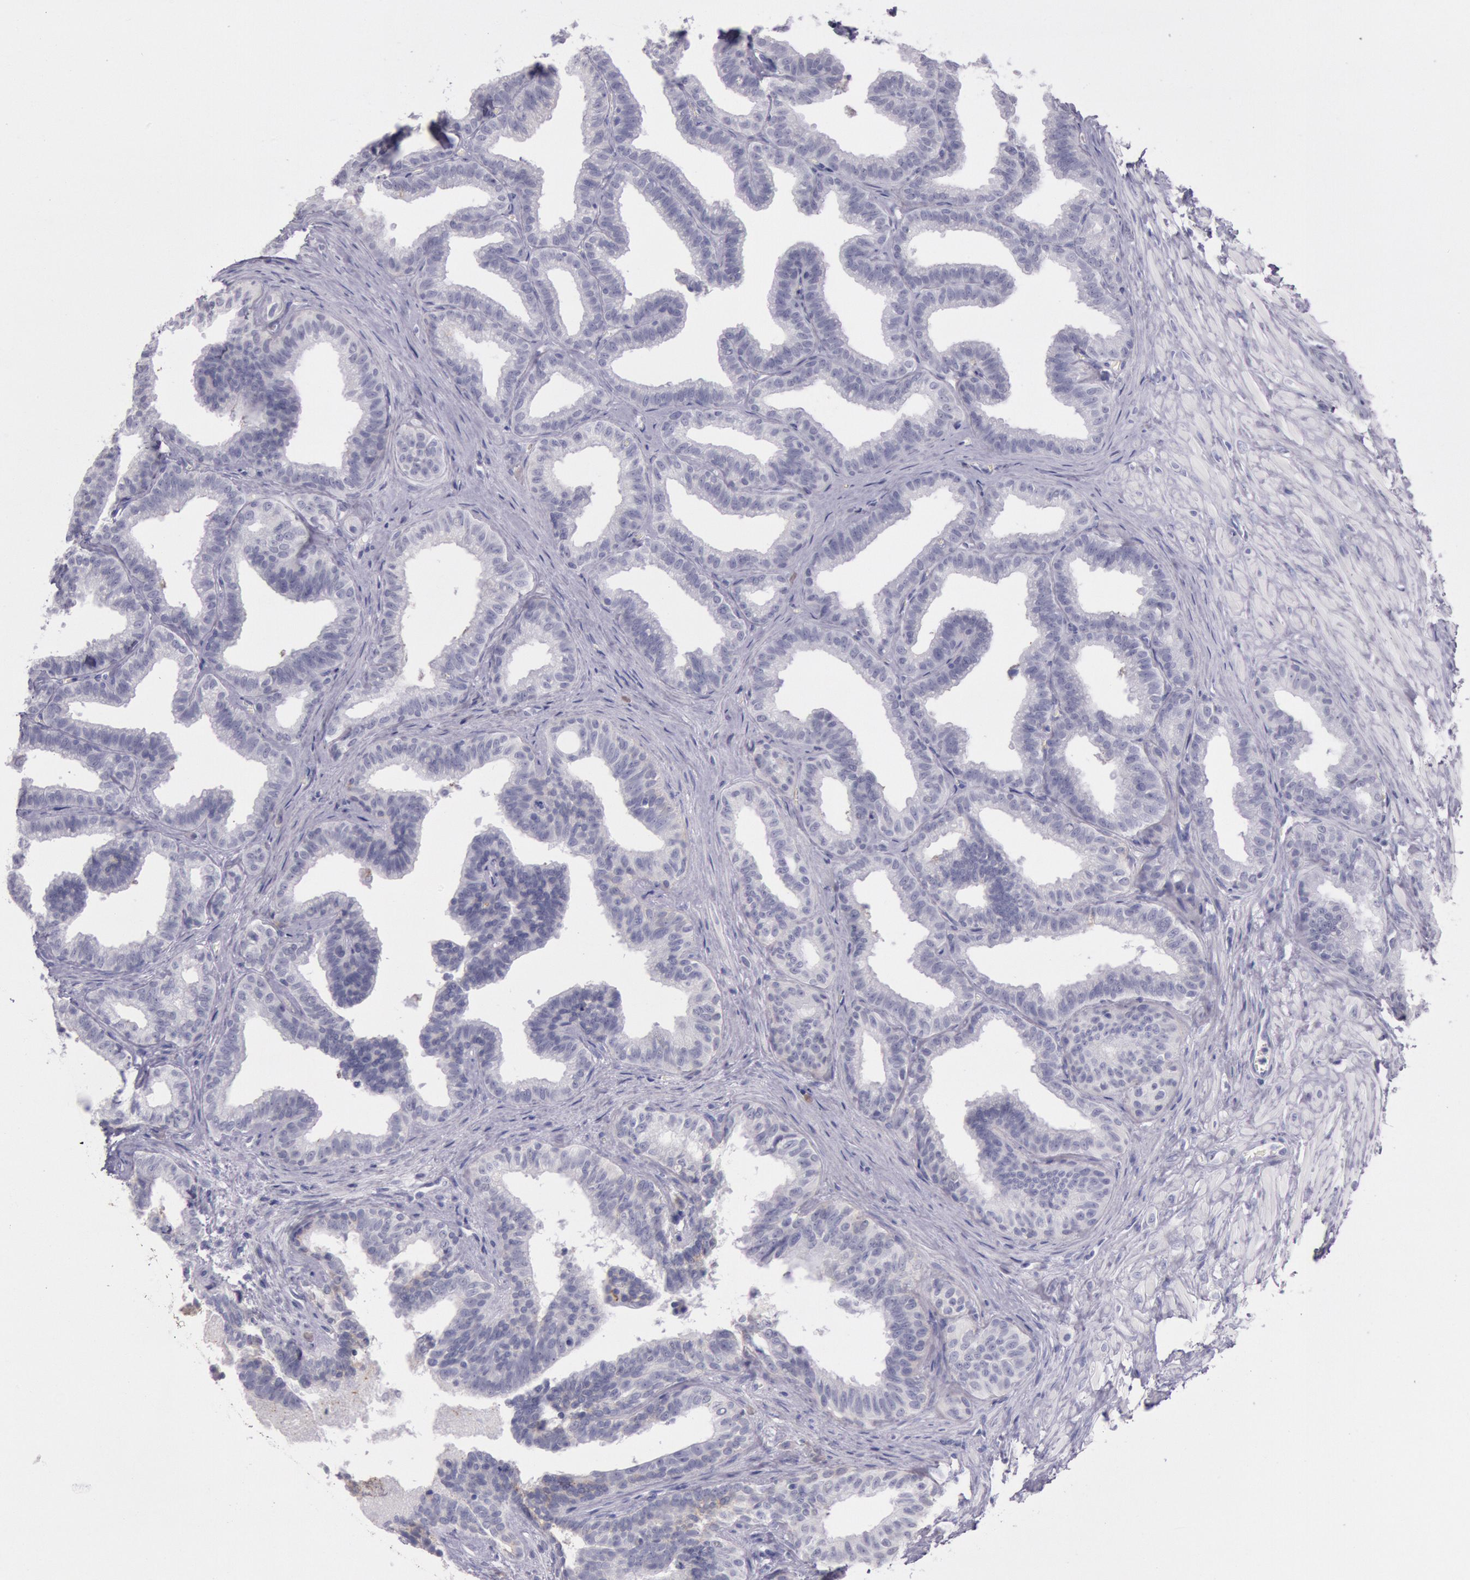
{"staining": {"intensity": "negative", "quantity": "none", "location": "none"}, "tissue": "seminal vesicle", "cell_type": "Glandular cells", "image_type": "normal", "snomed": [{"axis": "morphology", "description": "Normal tissue, NOS"}, {"axis": "topography", "description": "Seminal veicle"}], "caption": "Micrograph shows no protein staining in glandular cells of benign seminal vesicle. (DAB (3,3'-diaminobenzidine) immunohistochemistry (IHC) visualized using brightfield microscopy, high magnification).", "gene": "EGFR", "patient": {"sex": "male", "age": 26}}